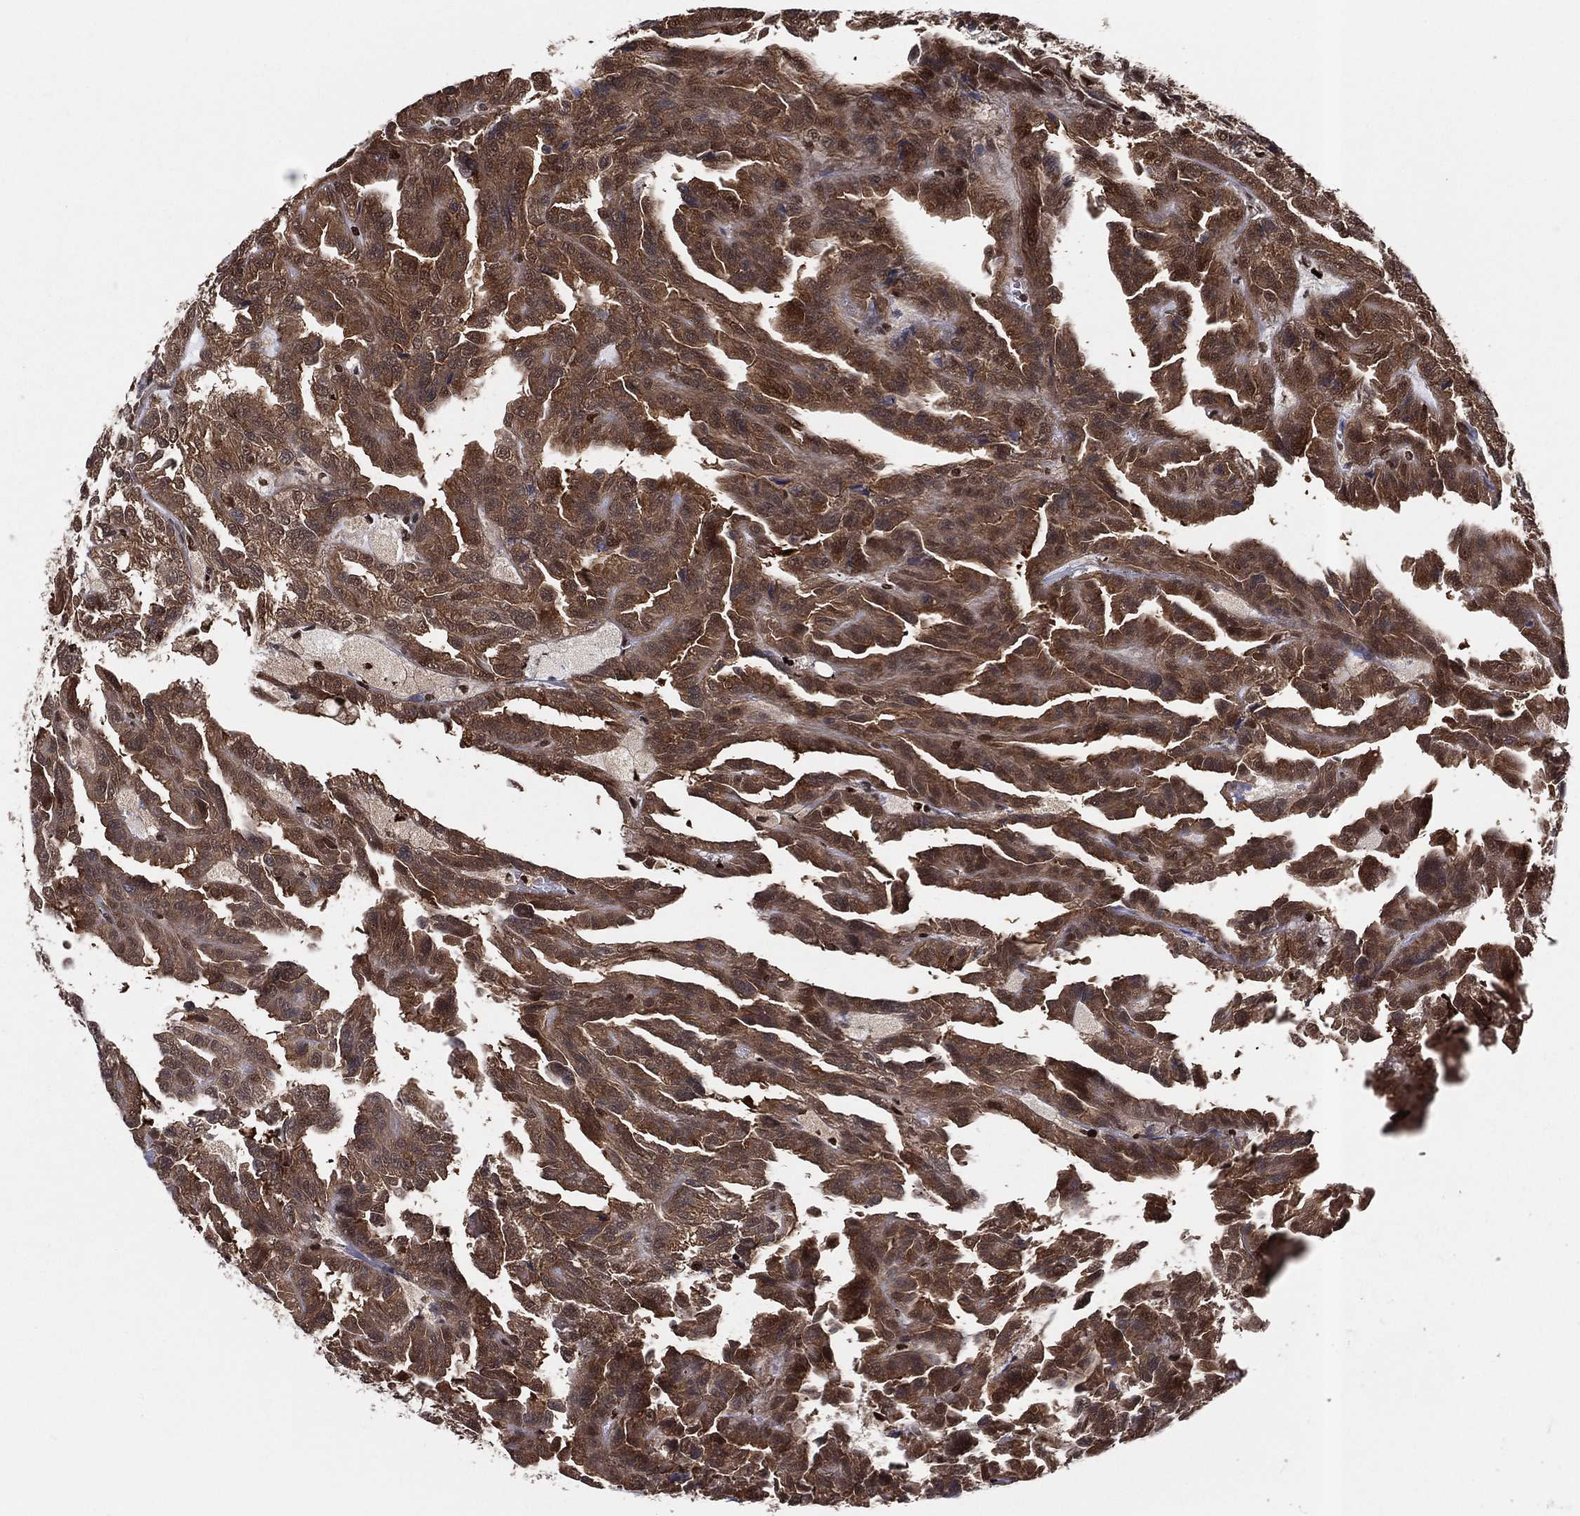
{"staining": {"intensity": "strong", "quantity": ">75%", "location": "cytoplasmic/membranous"}, "tissue": "renal cancer", "cell_type": "Tumor cells", "image_type": "cancer", "snomed": [{"axis": "morphology", "description": "Adenocarcinoma, NOS"}, {"axis": "topography", "description": "Kidney"}], "caption": "Immunohistochemical staining of renal adenocarcinoma reveals high levels of strong cytoplasmic/membranous protein positivity in approximately >75% of tumor cells.", "gene": "PSMA1", "patient": {"sex": "male", "age": 79}}